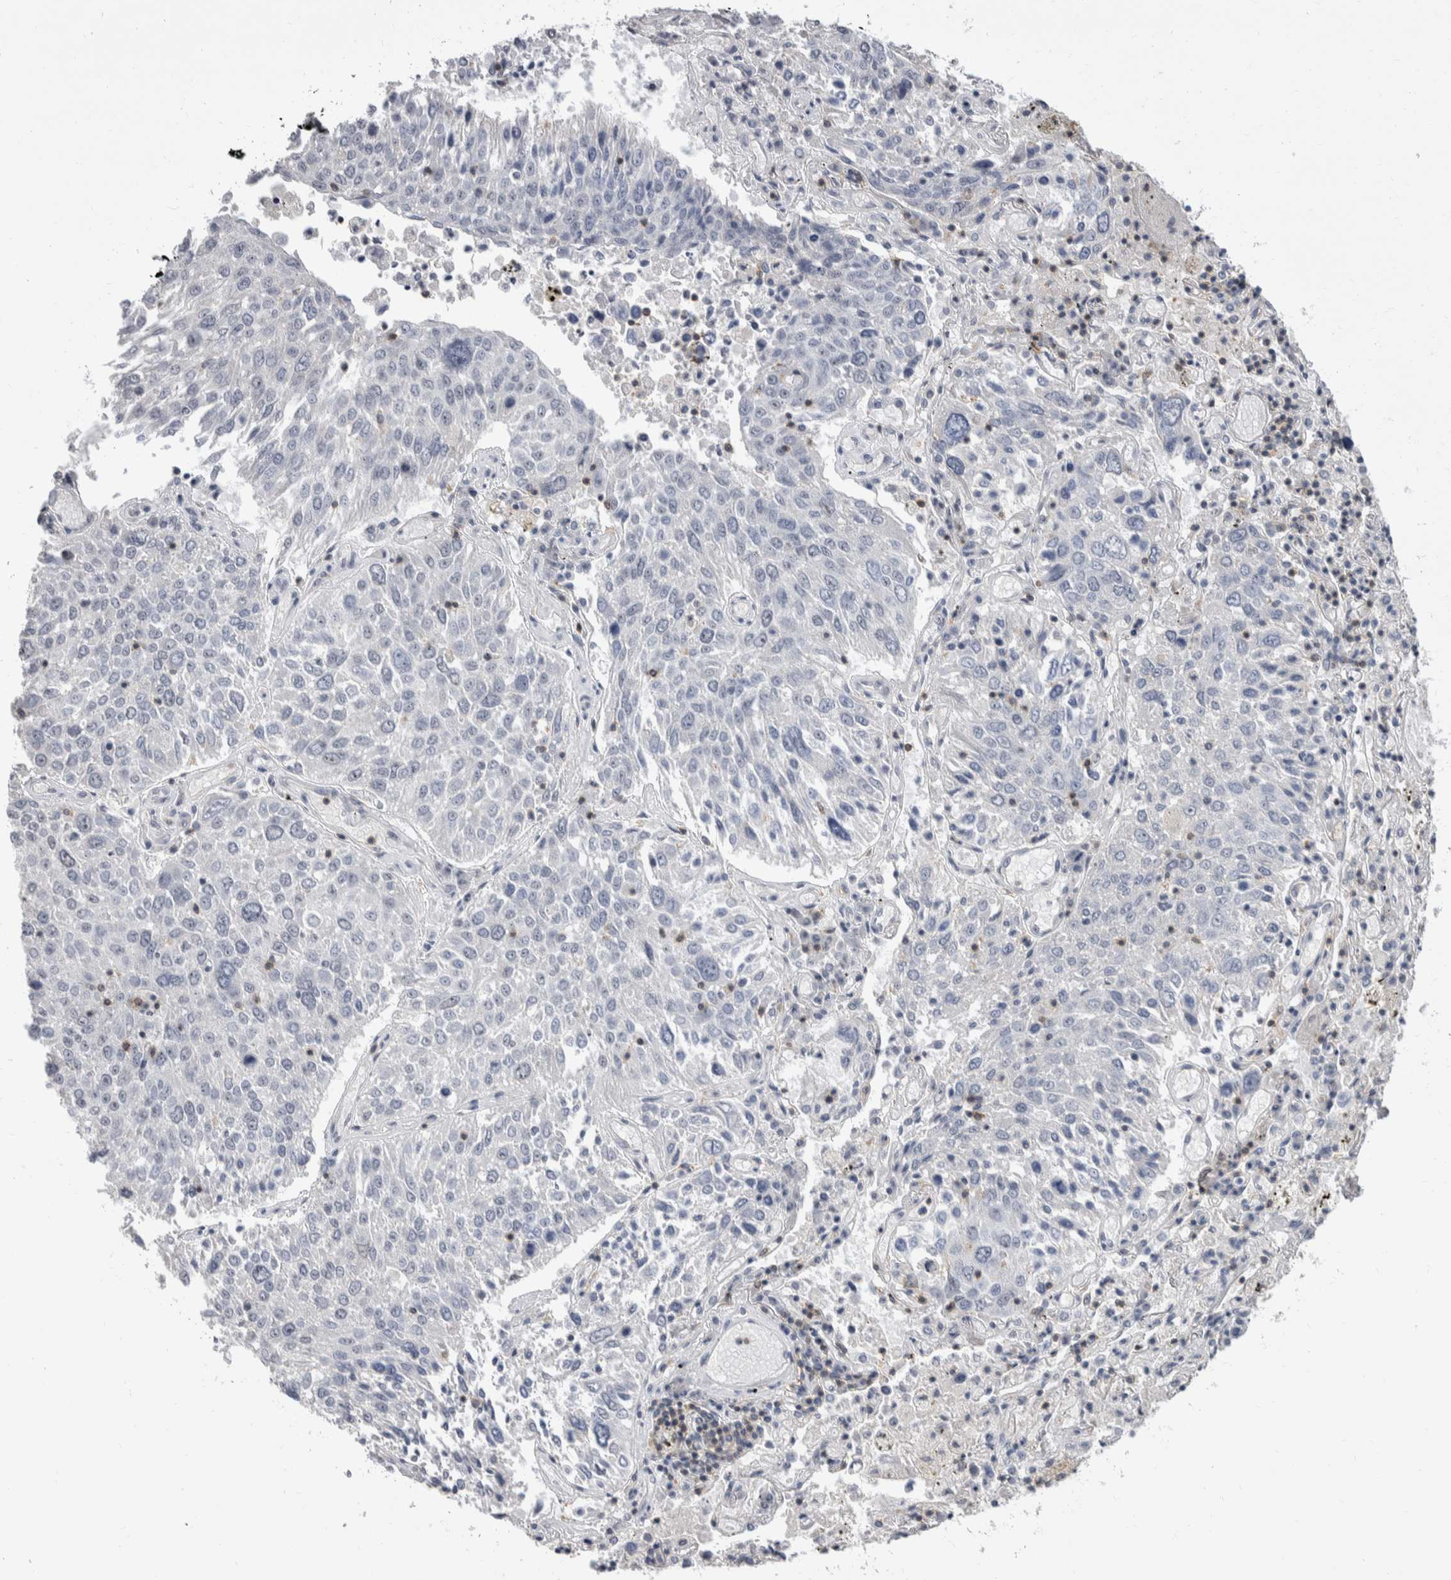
{"staining": {"intensity": "negative", "quantity": "none", "location": "none"}, "tissue": "lung cancer", "cell_type": "Tumor cells", "image_type": "cancer", "snomed": [{"axis": "morphology", "description": "Squamous cell carcinoma, NOS"}, {"axis": "topography", "description": "Lung"}], "caption": "A high-resolution photomicrograph shows immunohistochemistry staining of lung cancer (squamous cell carcinoma), which demonstrates no significant positivity in tumor cells. Brightfield microscopy of immunohistochemistry stained with DAB (brown) and hematoxylin (blue), captured at high magnification.", "gene": "CEP295NL", "patient": {"sex": "male", "age": 65}}